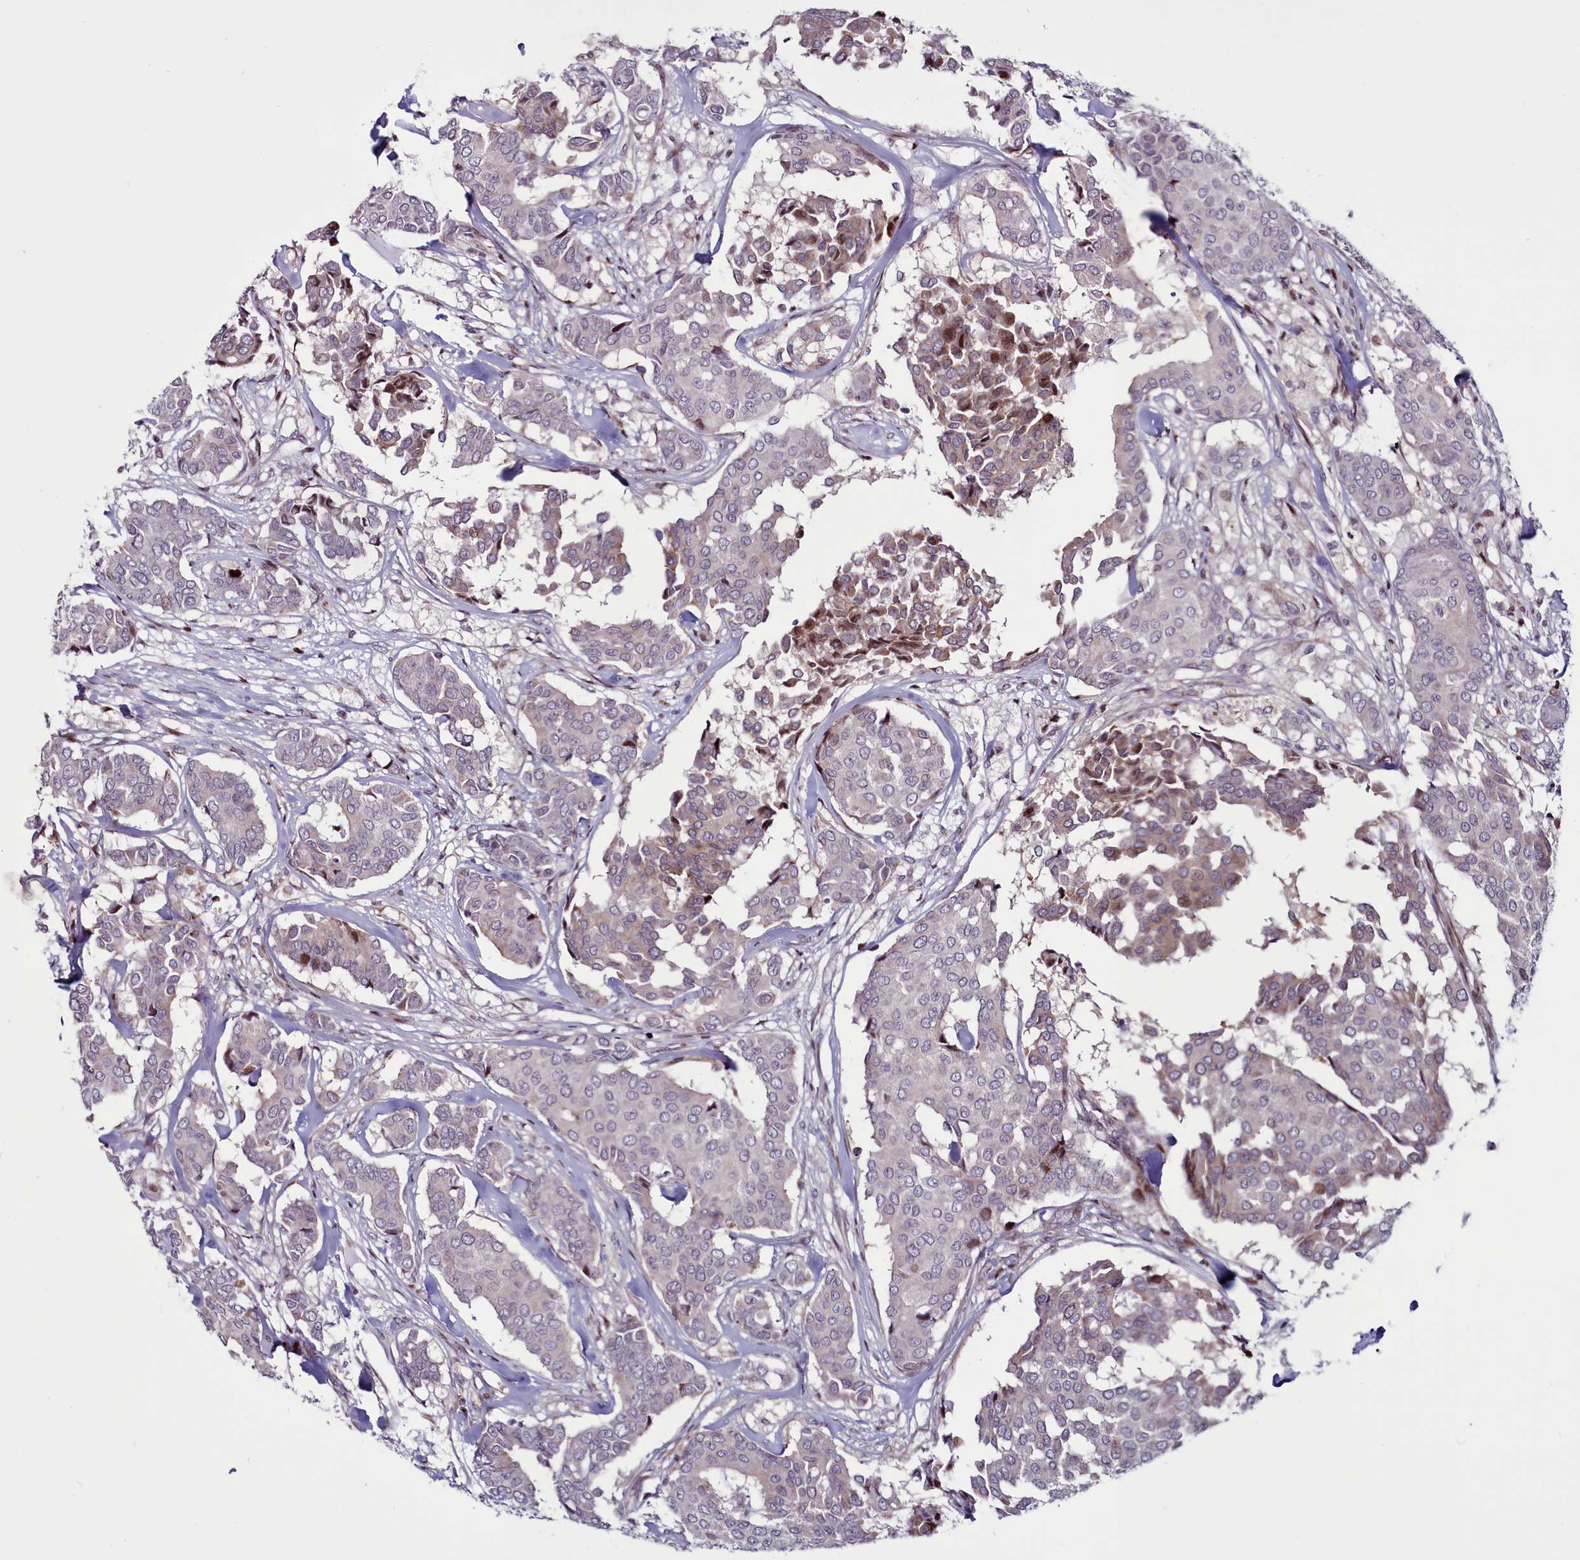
{"staining": {"intensity": "weak", "quantity": "<25%", "location": "cytoplasmic/membranous"}, "tissue": "breast cancer", "cell_type": "Tumor cells", "image_type": "cancer", "snomed": [{"axis": "morphology", "description": "Duct carcinoma"}, {"axis": "topography", "description": "Breast"}], "caption": "Immunohistochemical staining of human breast invasive ductal carcinoma reveals no significant staining in tumor cells.", "gene": "WBP11", "patient": {"sex": "female", "age": 75}}